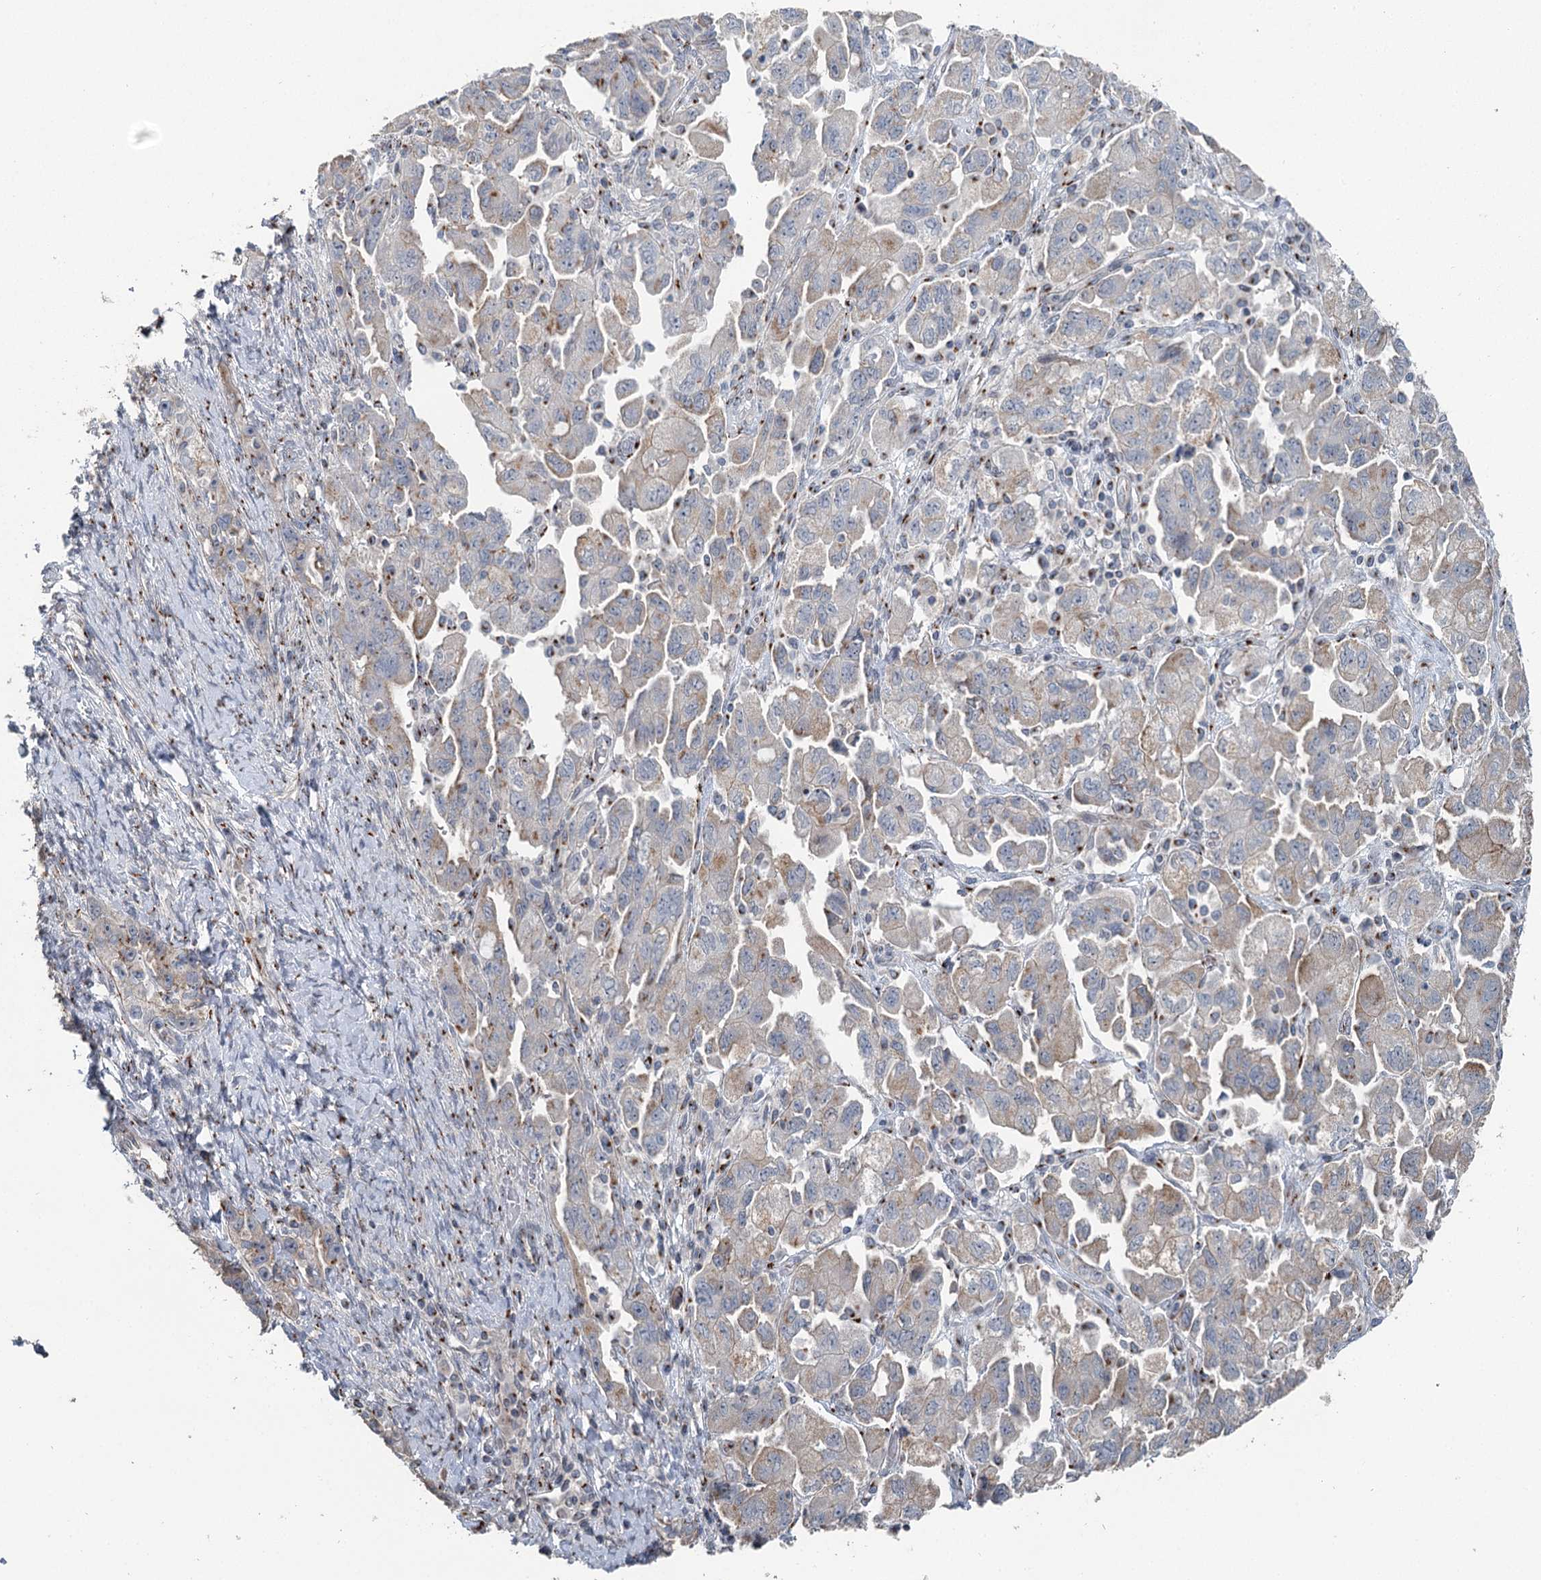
{"staining": {"intensity": "weak", "quantity": "25%-75%", "location": "cytoplasmic/membranous"}, "tissue": "ovarian cancer", "cell_type": "Tumor cells", "image_type": "cancer", "snomed": [{"axis": "morphology", "description": "Carcinoma, NOS"}, {"axis": "morphology", "description": "Cystadenocarcinoma, serous, NOS"}, {"axis": "topography", "description": "Ovary"}], "caption": "High-magnification brightfield microscopy of ovarian serous cystadenocarcinoma stained with DAB (brown) and counterstained with hematoxylin (blue). tumor cells exhibit weak cytoplasmic/membranous positivity is seen in about25%-75% of cells.", "gene": "ITIH5", "patient": {"sex": "female", "age": 69}}